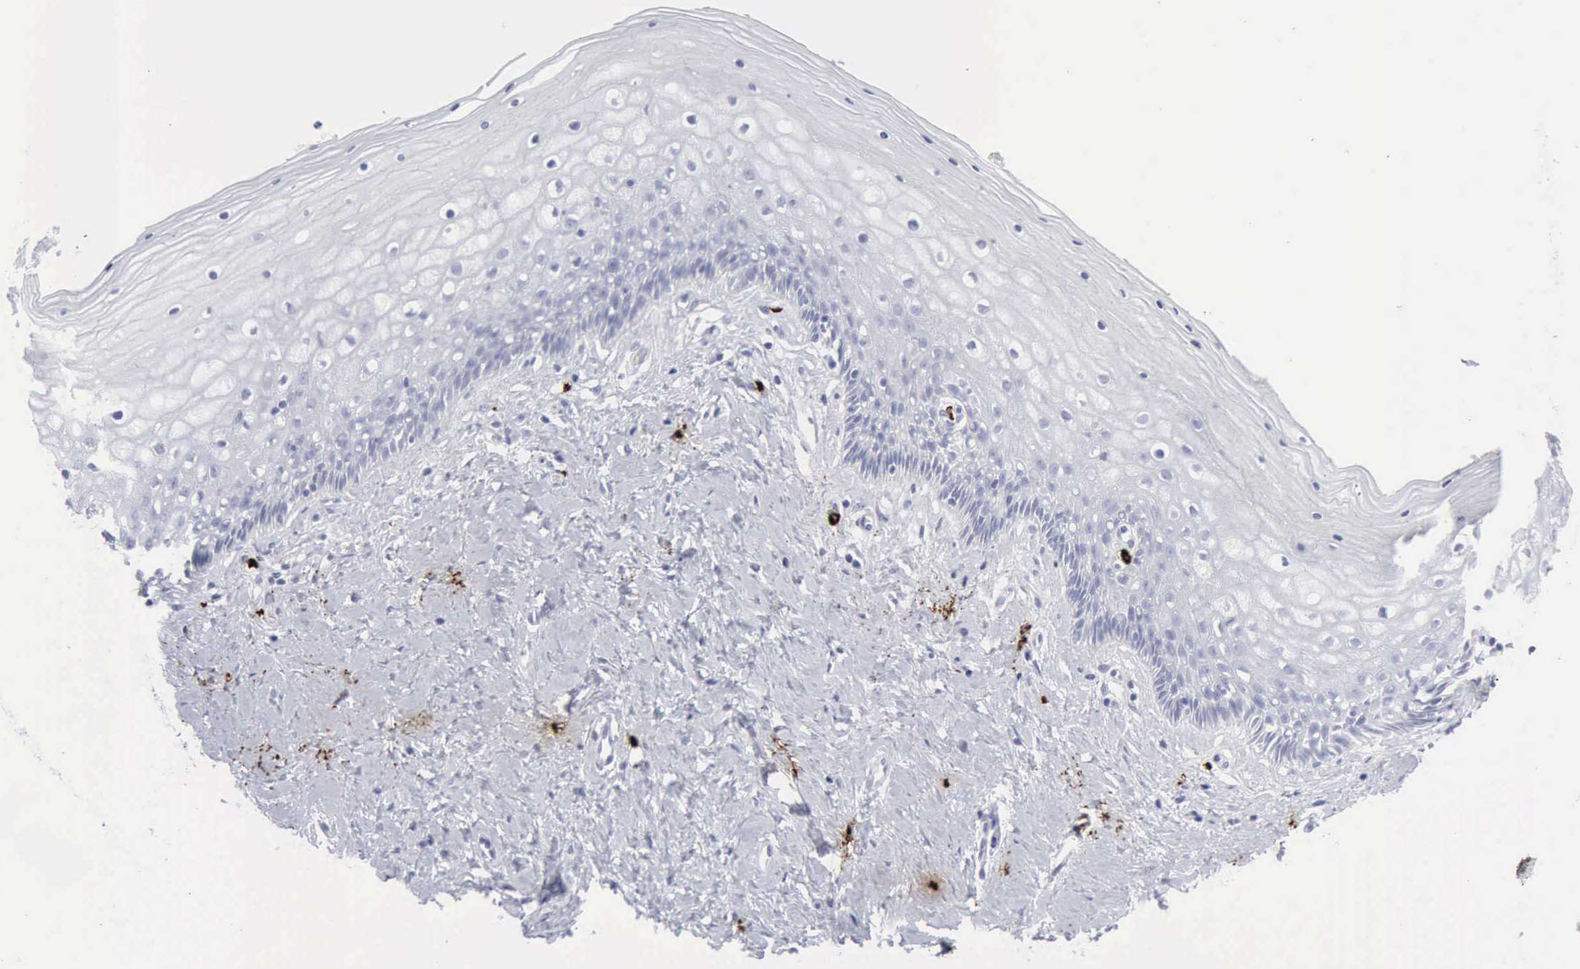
{"staining": {"intensity": "negative", "quantity": "none", "location": "none"}, "tissue": "vagina", "cell_type": "Squamous epithelial cells", "image_type": "normal", "snomed": [{"axis": "morphology", "description": "Normal tissue, NOS"}, {"axis": "topography", "description": "Vagina"}], "caption": "Immunohistochemistry (IHC) histopathology image of benign vagina stained for a protein (brown), which displays no expression in squamous epithelial cells.", "gene": "CMA1", "patient": {"sex": "female", "age": 46}}